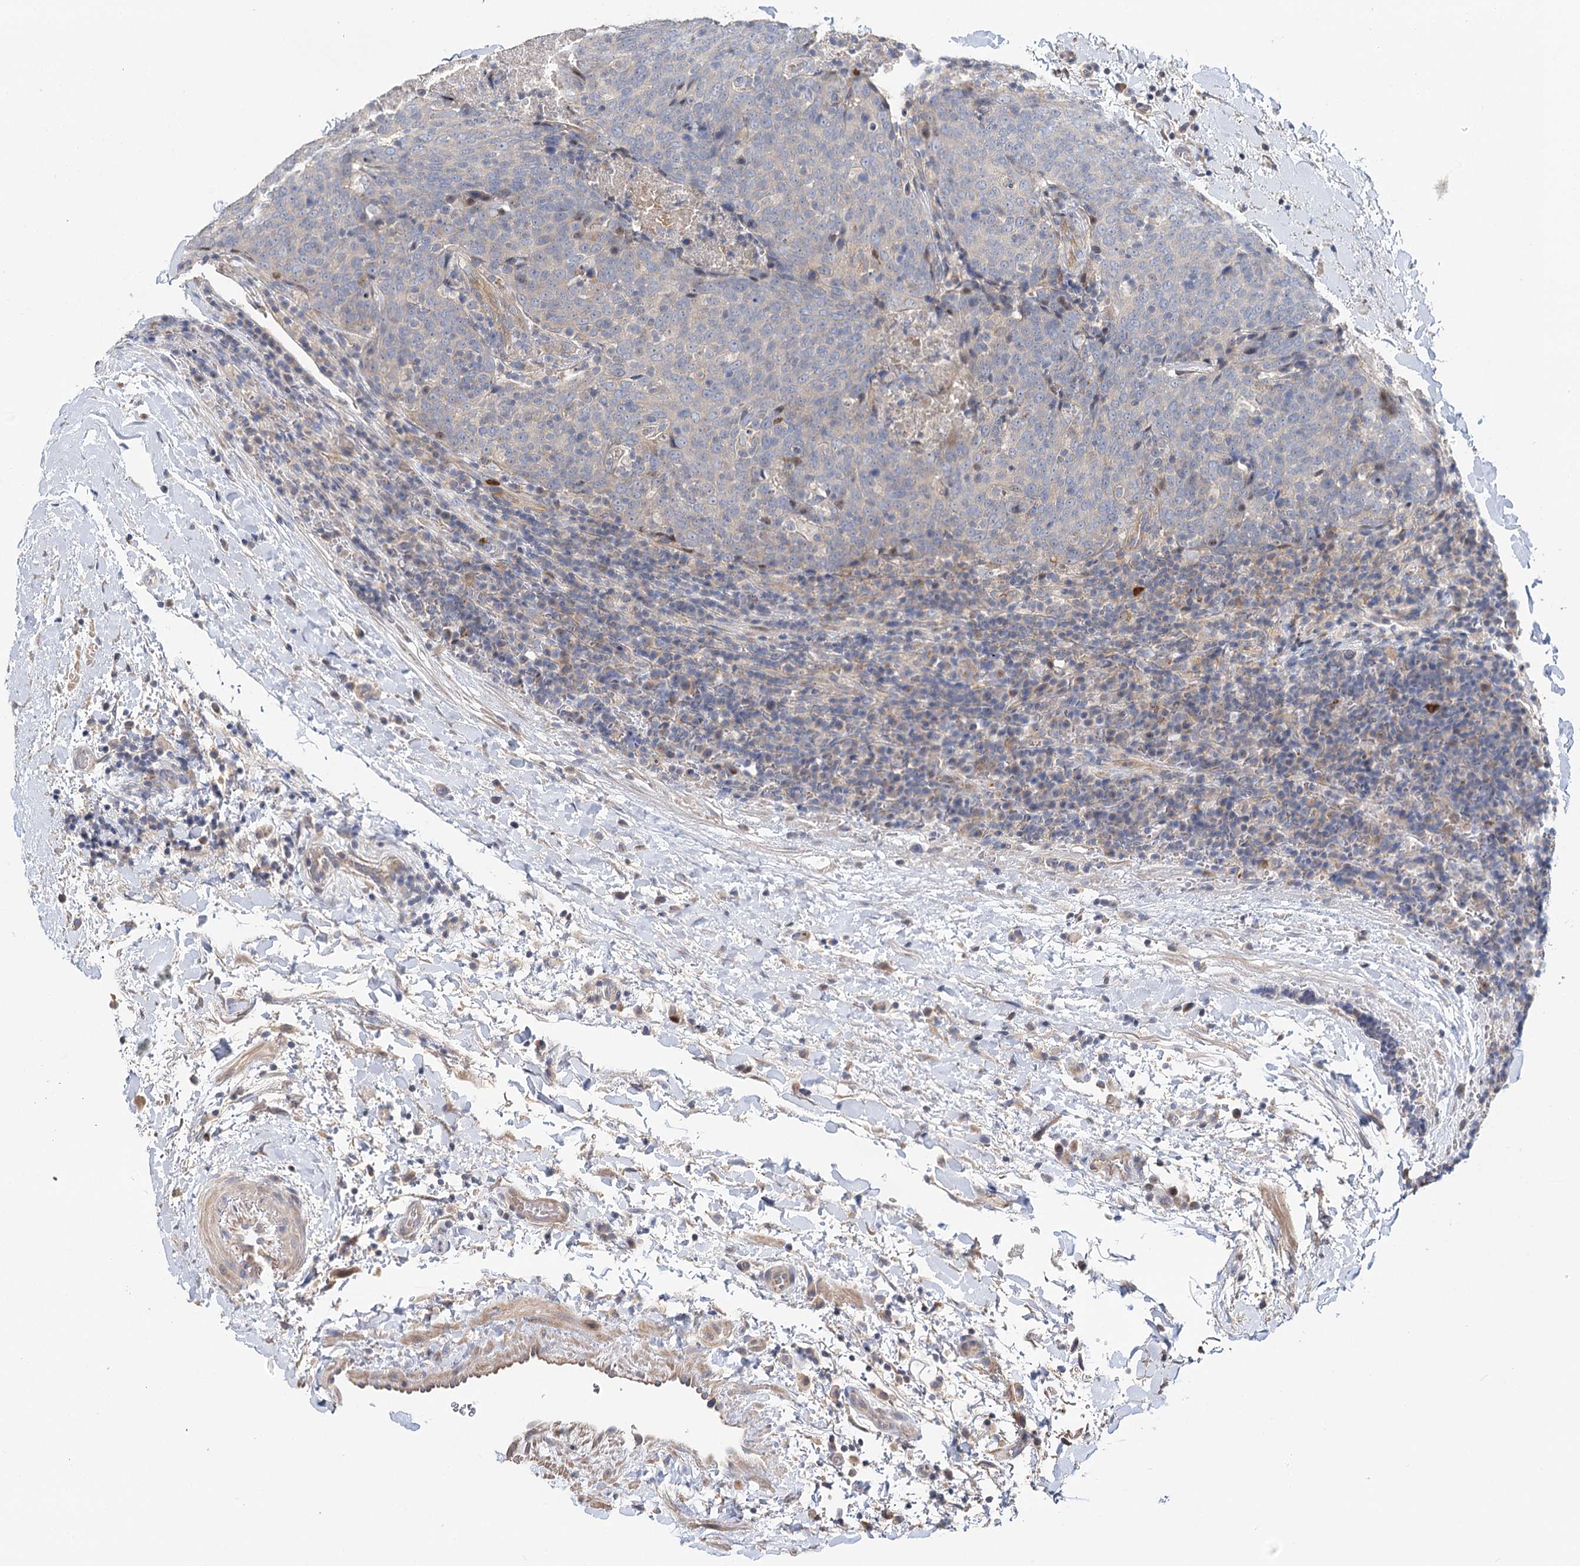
{"staining": {"intensity": "negative", "quantity": "none", "location": "none"}, "tissue": "head and neck cancer", "cell_type": "Tumor cells", "image_type": "cancer", "snomed": [{"axis": "morphology", "description": "Squamous cell carcinoma, NOS"}, {"axis": "morphology", "description": "Squamous cell carcinoma, metastatic, NOS"}, {"axis": "topography", "description": "Lymph node"}, {"axis": "topography", "description": "Head-Neck"}], "caption": "This photomicrograph is of head and neck metastatic squamous cell carcinoma stained with immunohistochemistry (IHC) to label a protein in brown with the nuclei are counter-stained blue. There is no staining in tumor cells.", "gene": "EPB41L5", "patient": {"sex": "male", "age": 62}}